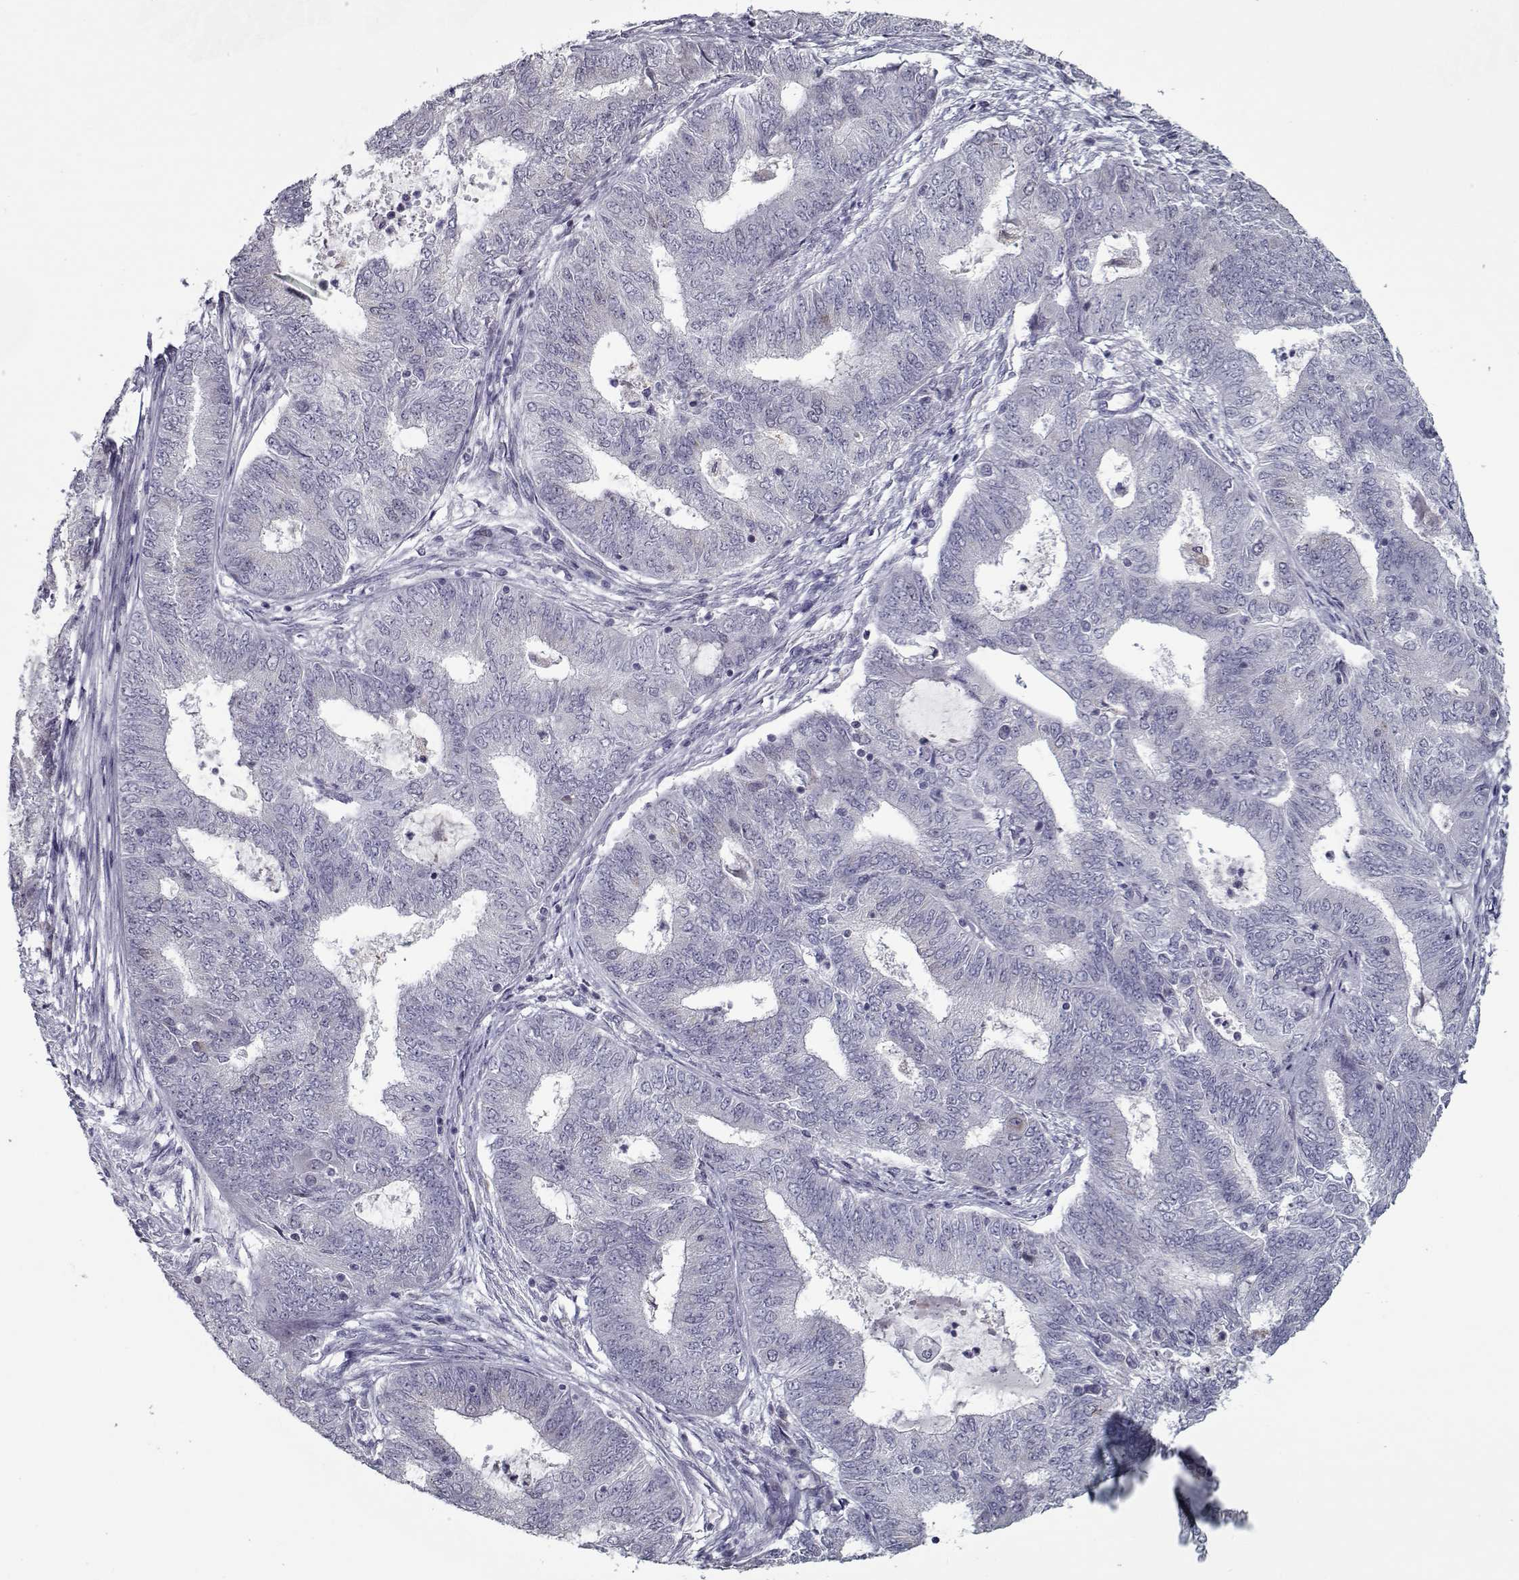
{"staining": {"intensity": "negative", "quantity": "none", "location": "none"}, "tissue": "endometrial cancer", "cell_type": "Tumor cells", "image_type": "cancer", "snomed": [{"axis": "morphology", "description": "Adenocarcinoma, NOS"}, {"axis": "topography", "description": "Endometrium"}], "caption": "IHC histopathology image of neoplastic tissue: endometrial adenocarcinoma stained with DAB demonstrates no significant protein staining in tumor cells.", "gene": "SEC16B", "patient": {"sex": "female", "age": 62}}